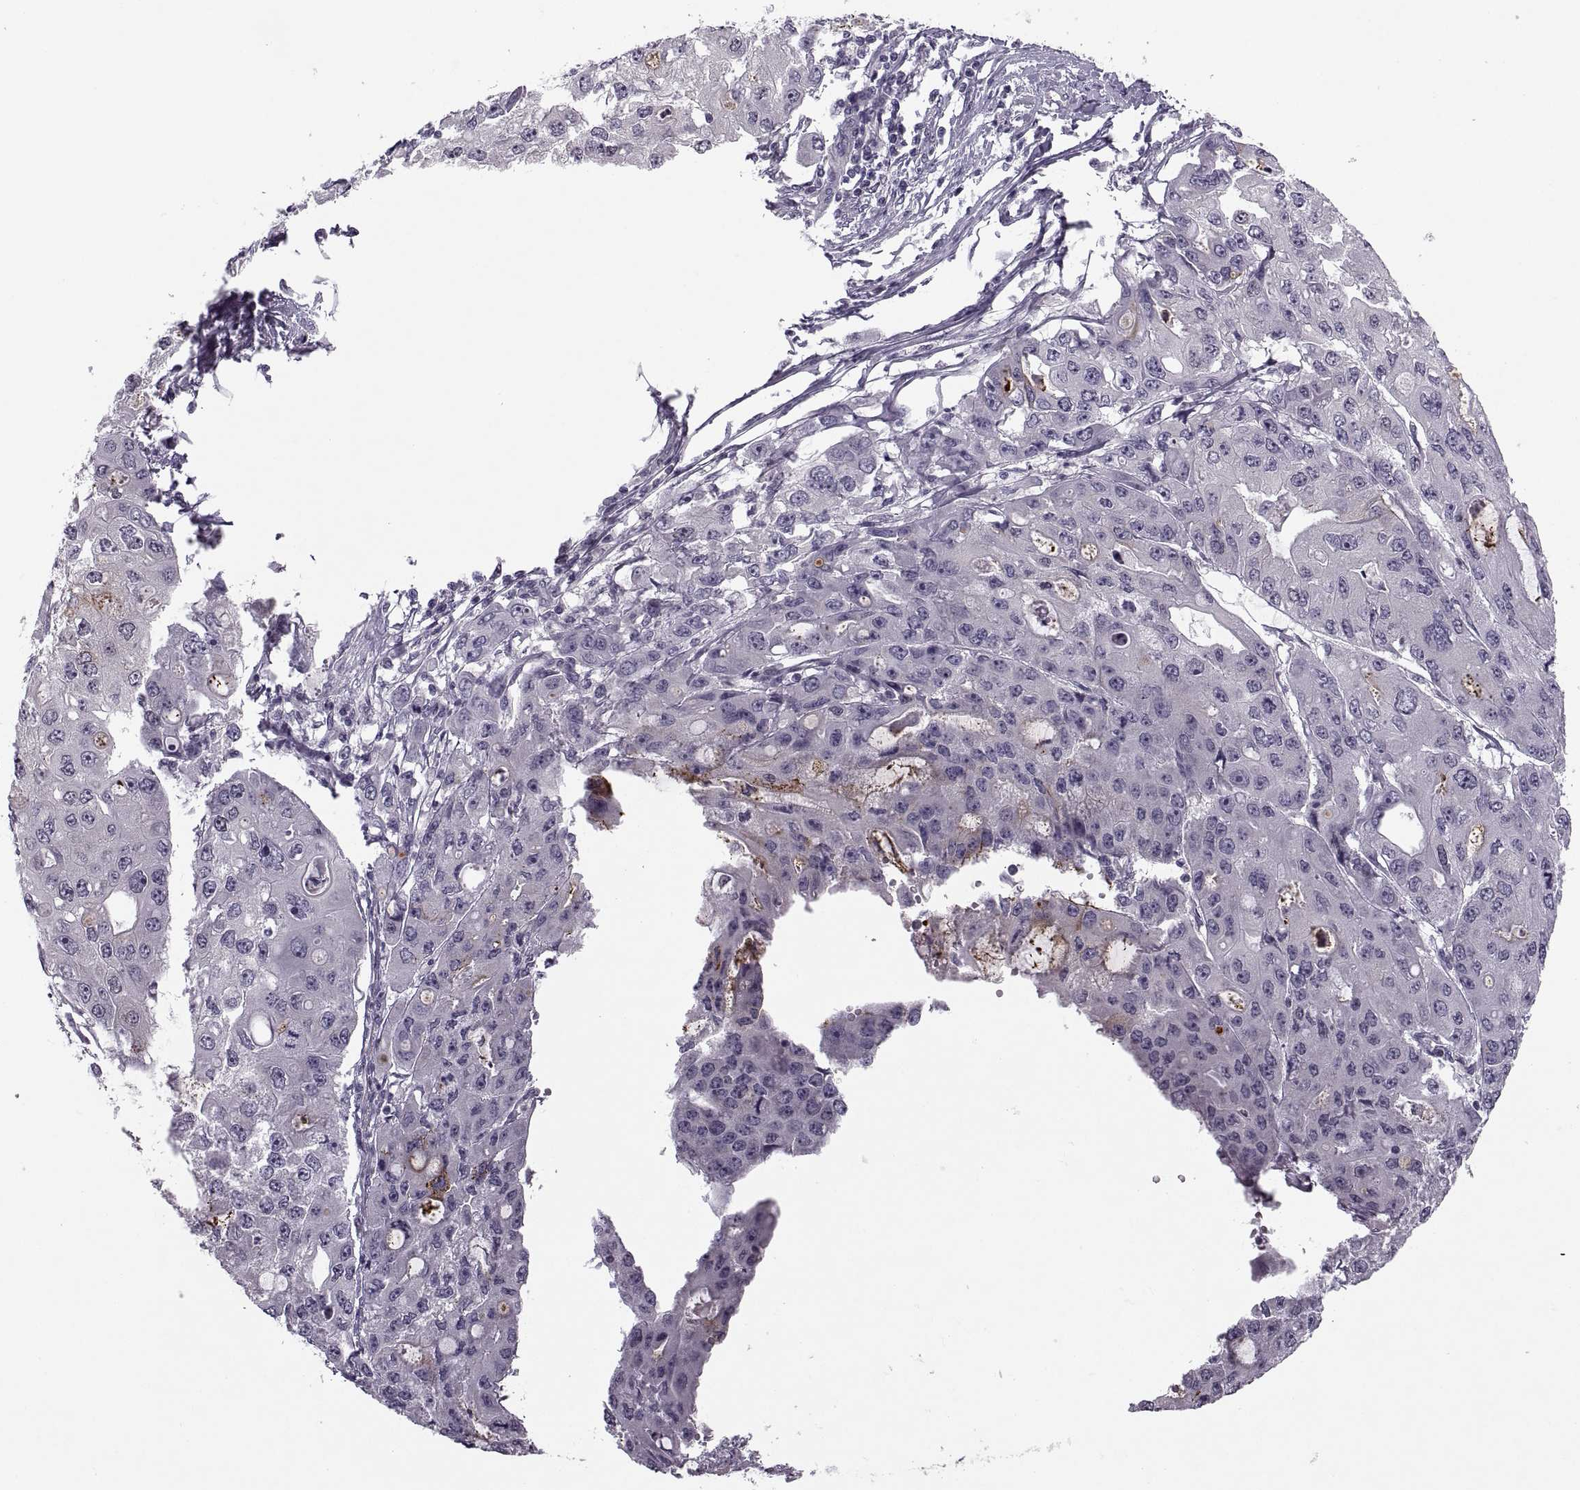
{"staining": {"intensity": "negative", "quantity": "none", "location": "none"}, "tissue": "ovarian cancer", "cell_type": "Tumor cells", "image_type": "cancer", "snomed": [{"axis": "morphology", "description": "Cystadenocarcinoma, serous, NOS"}, {"axis": "topography", "description": "Ovary"}], "caption": "Immunohistochemistry (IHC) of ovarian cancer demonstrates no staining in tumor cells. (Stains: DAB (3,3'-diaminobenzidine) immunohistochemistry with hematoxylin counter stain, Microscopy: brightfield microscopy at high magnification).", "gene": "CACNA1F", "patient": {"sex": "female", "age": 56}}